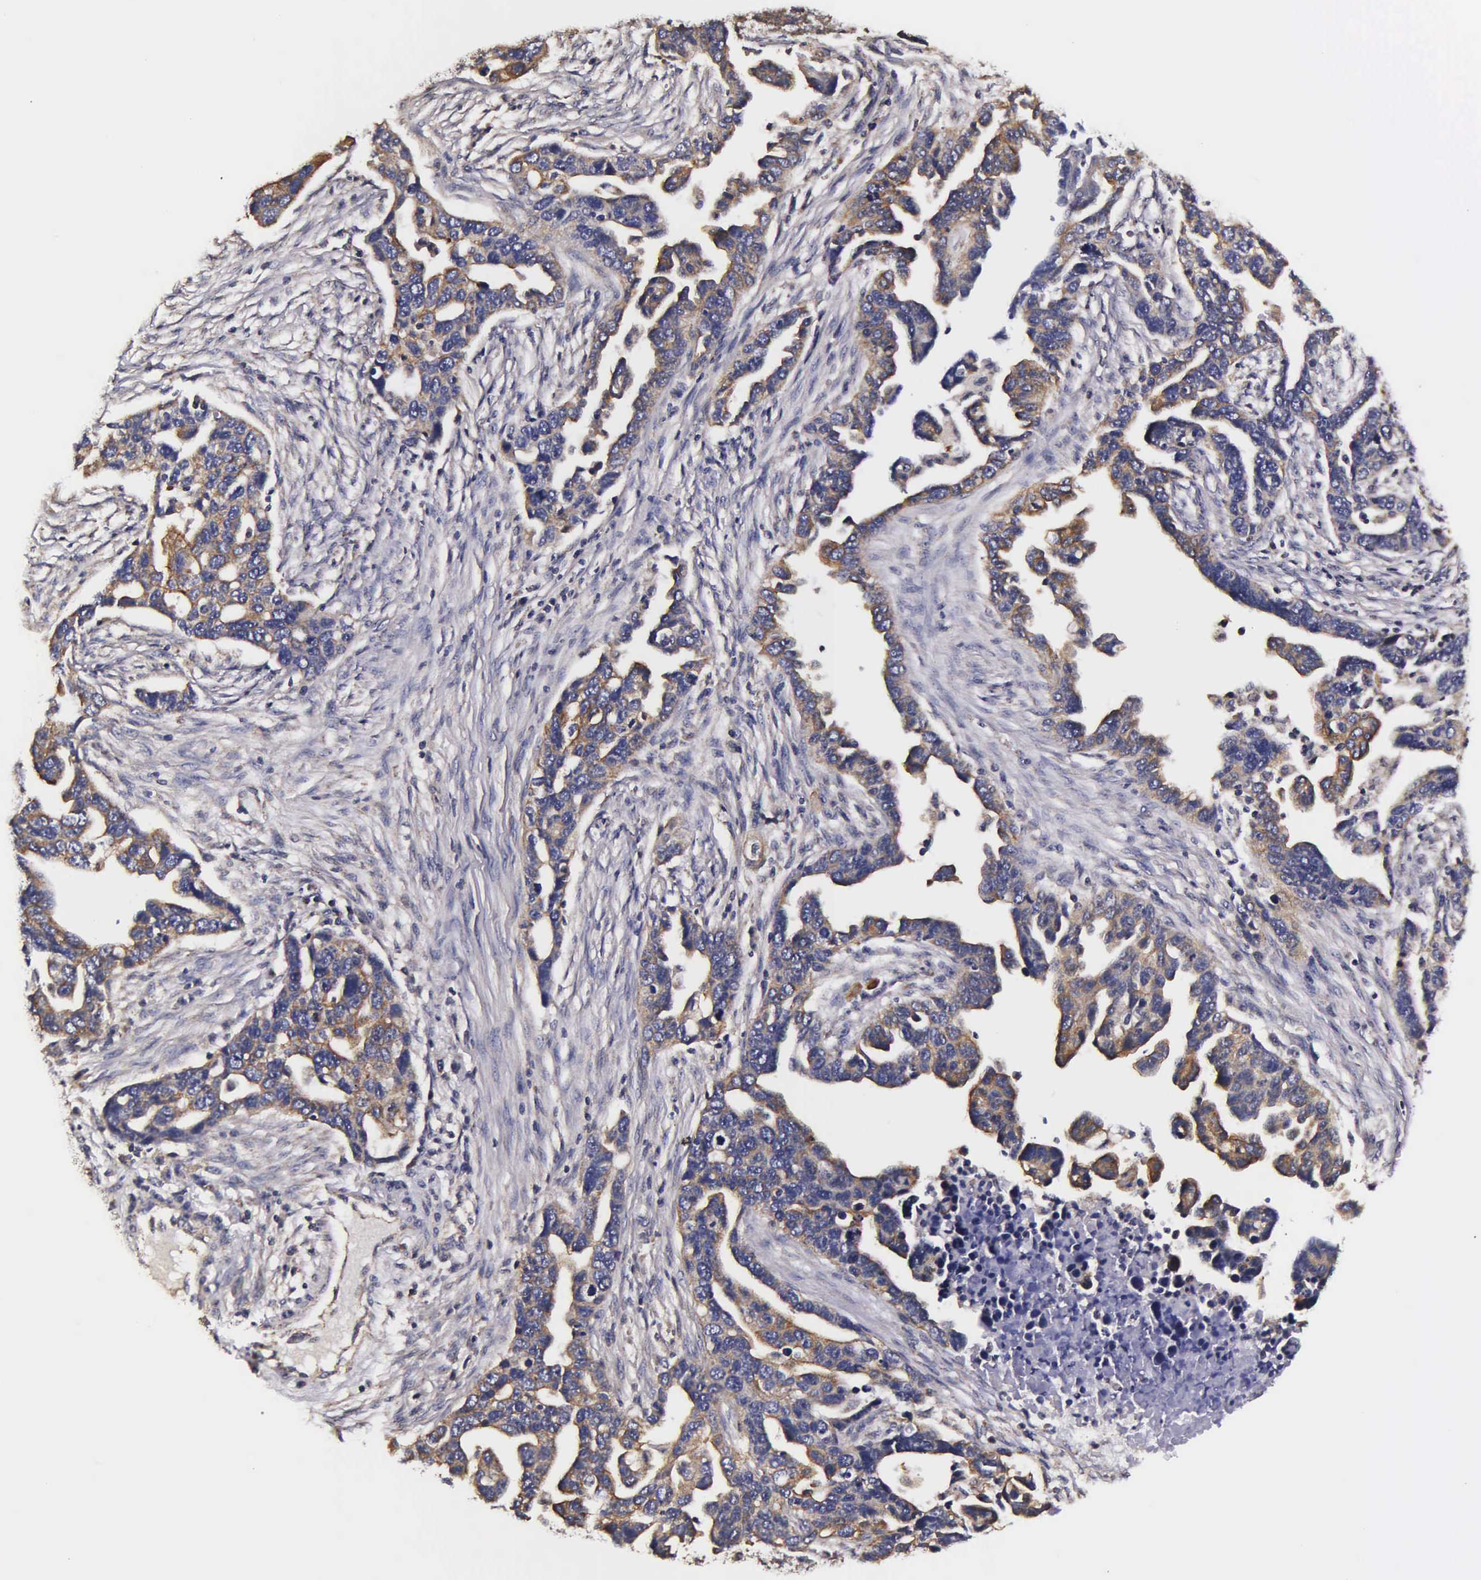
{"staining": {"intensity": "weak", "quantity": ">75%", "location": "cytoplasmic/membranous"}, "tissue": "ovarian cancer", "cell_type": "Tumor cells", "image_type": "cancer", "snomed": [{"axis": "morphology", "description": "Cystadenocarcinoma, serous, NOS"}, {"axis": "topography", "description": "Ovary"}], "caption": "High-power microscopy captured an IHC histopathology image of ovarian cancer (serous cystadenocarcinoma), revealing weak cytoplasmic/membranous staining in approximately >75% of tumor cells. (Brightfield microscopy of DAB IHC at high magnification).", "gene": "PSMA3", "patient": {"sex": "female", "age": 54}}